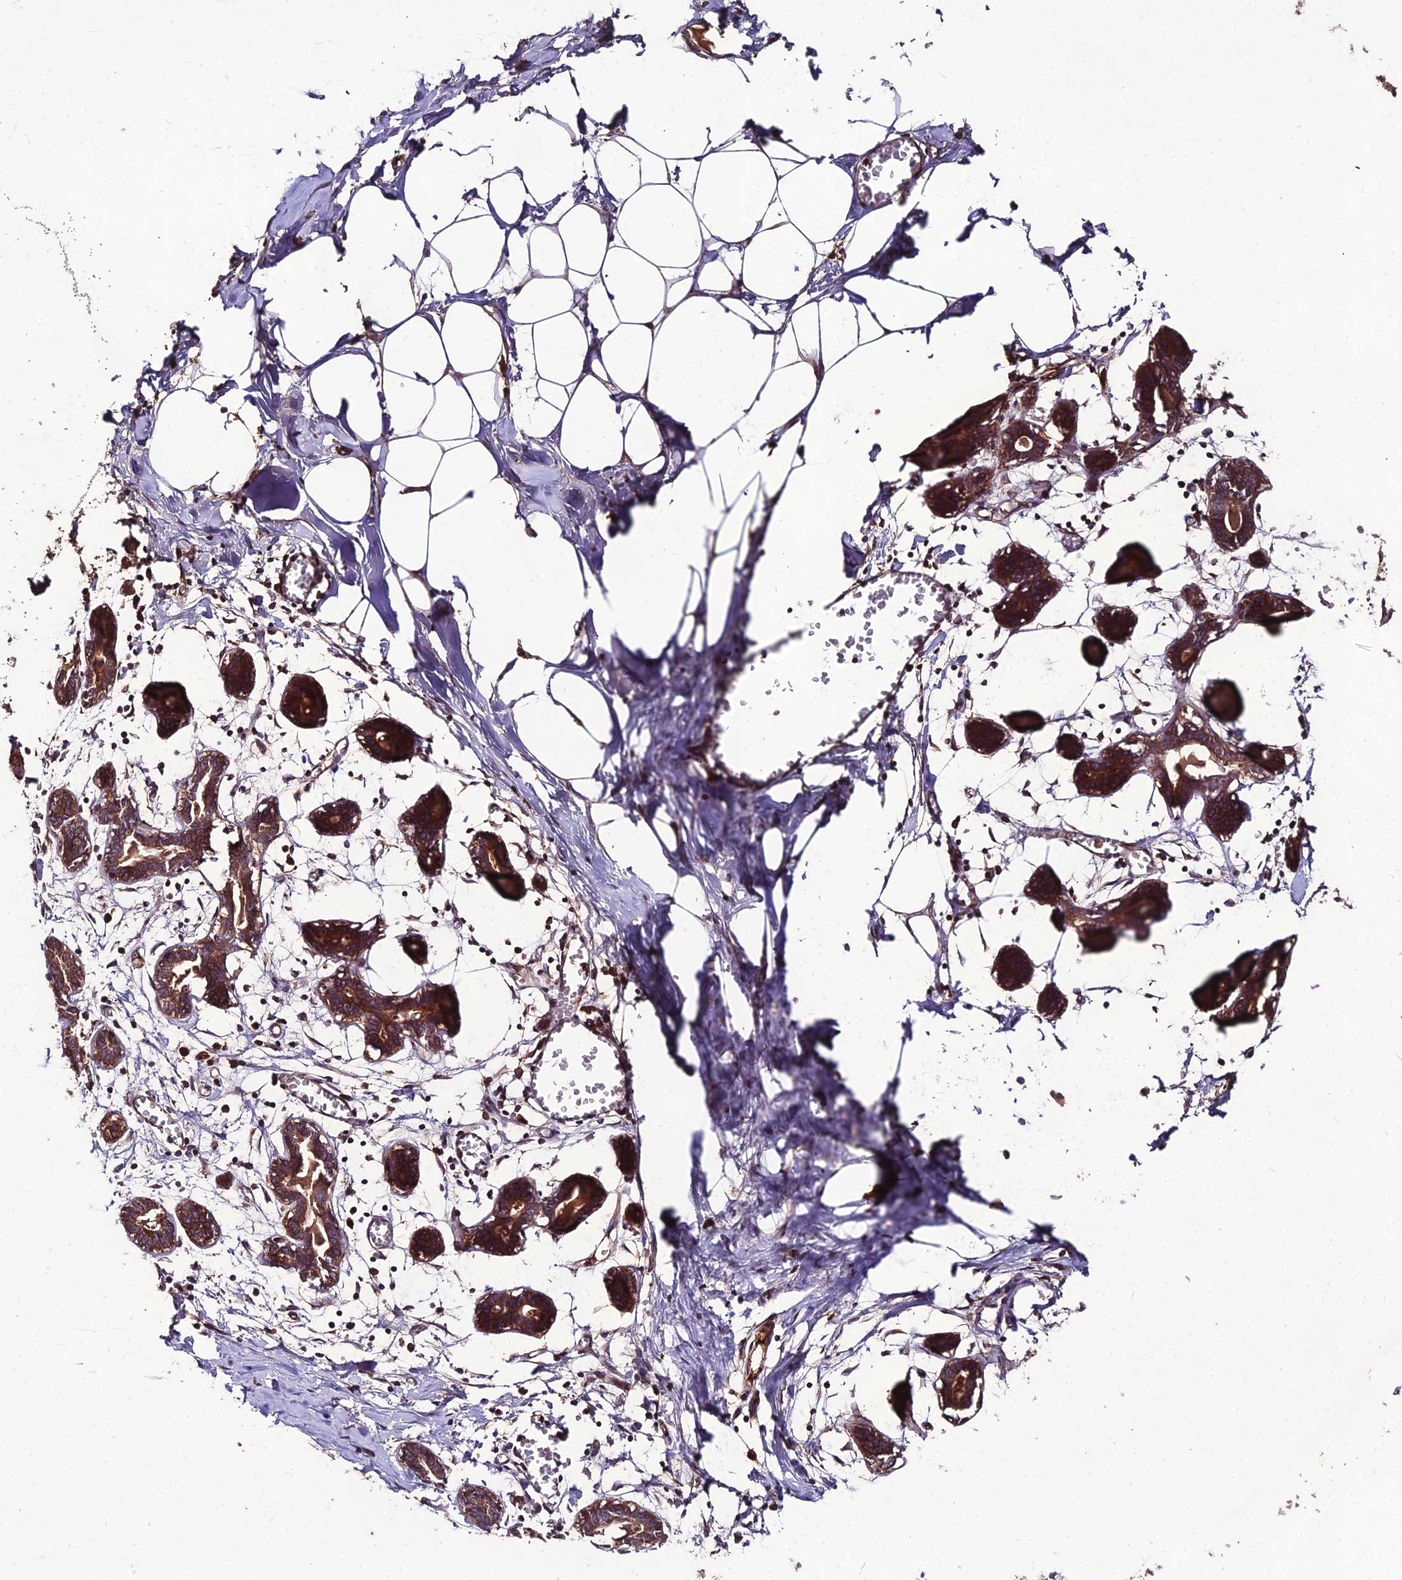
{"staining": {"intensity": "weak", "quantity": ">75%", "location": "cytoplasmic/membranous"}, "tissue": "breast", "cell_type": "Adipocytes", "image_type": "normal", "snomed": [{"axis": "morphology", "description": "Normal tissue, NOS"}, {"axis": "topography", "description": "Breast"}], "caption": "Immunohistochemistry (IHC) staining of unremarkable breast, which shows low levels of weak cytoplasmic/membranous positivity in approximately >75% of adipocytes indicating weak cytoplasmic/membranous protein expression. The staining was performed using DAB (brown) for protein detection and nuclei were counterstained in hematoxylin (blue).", "gene": "KCTD16", "patient": {"sex": "female", "age": 27}}